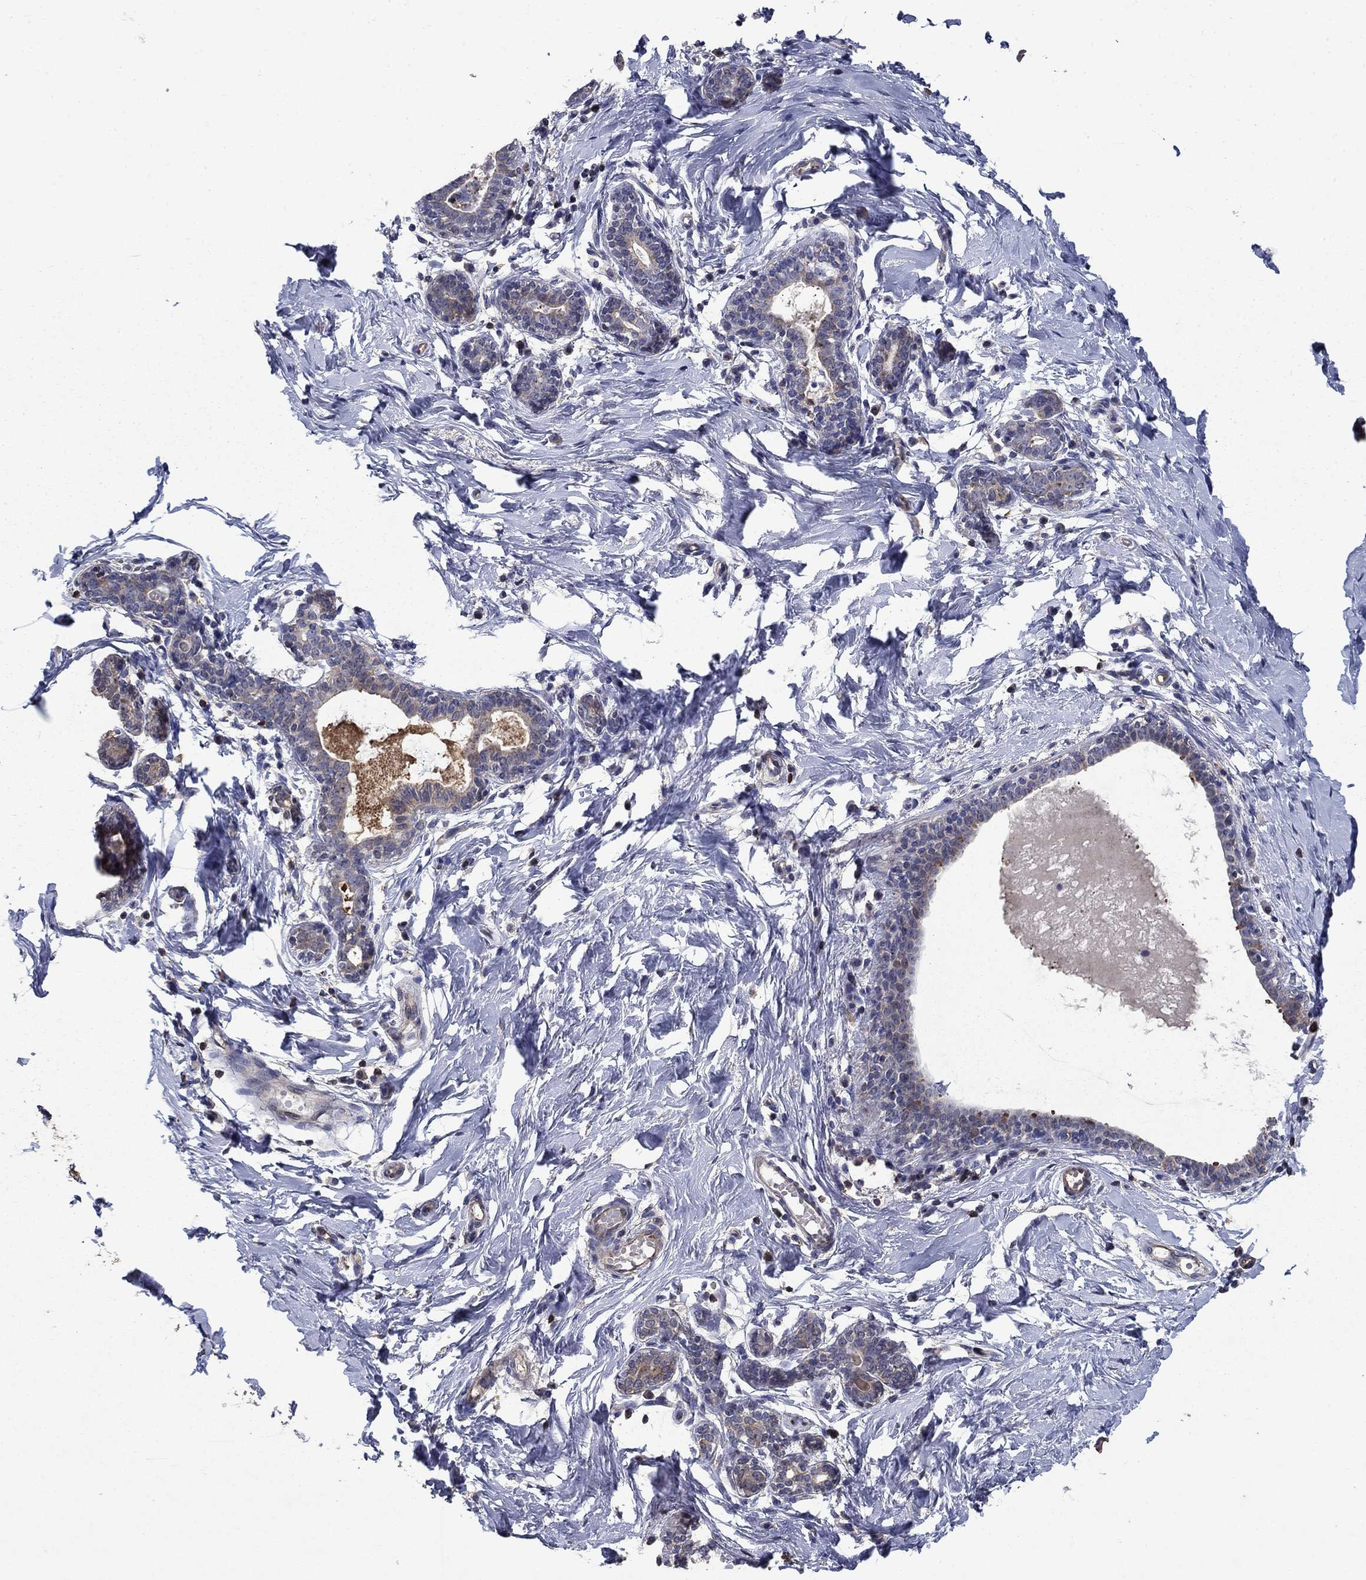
{"staining": {"intensity": "negative", "quantity": "none", "location": "none"}, "tissue": "breast", "cell_type": "Adipocytes", "image_type": "normal", "snomed": [{"axis": "morphology", "description": "Normal tissue, NOS"}, {"axis": "topography", "description": "Breast"}], "caption": "This micrograph is of unremarkable breast stained with immunohistochemistry to label a protein in brown with the nuclei are counter-stained blue. There is no positivity in adipocytes. The staining was performed using DAB (3,3'-diaminobenzidine) to visualize the protein expression in brown, while the nuclei were stained in blue with hematoxylin (Magnification: 20x).", "gene": "DVL1", "patient": {"sex": "female", "age": 37}}